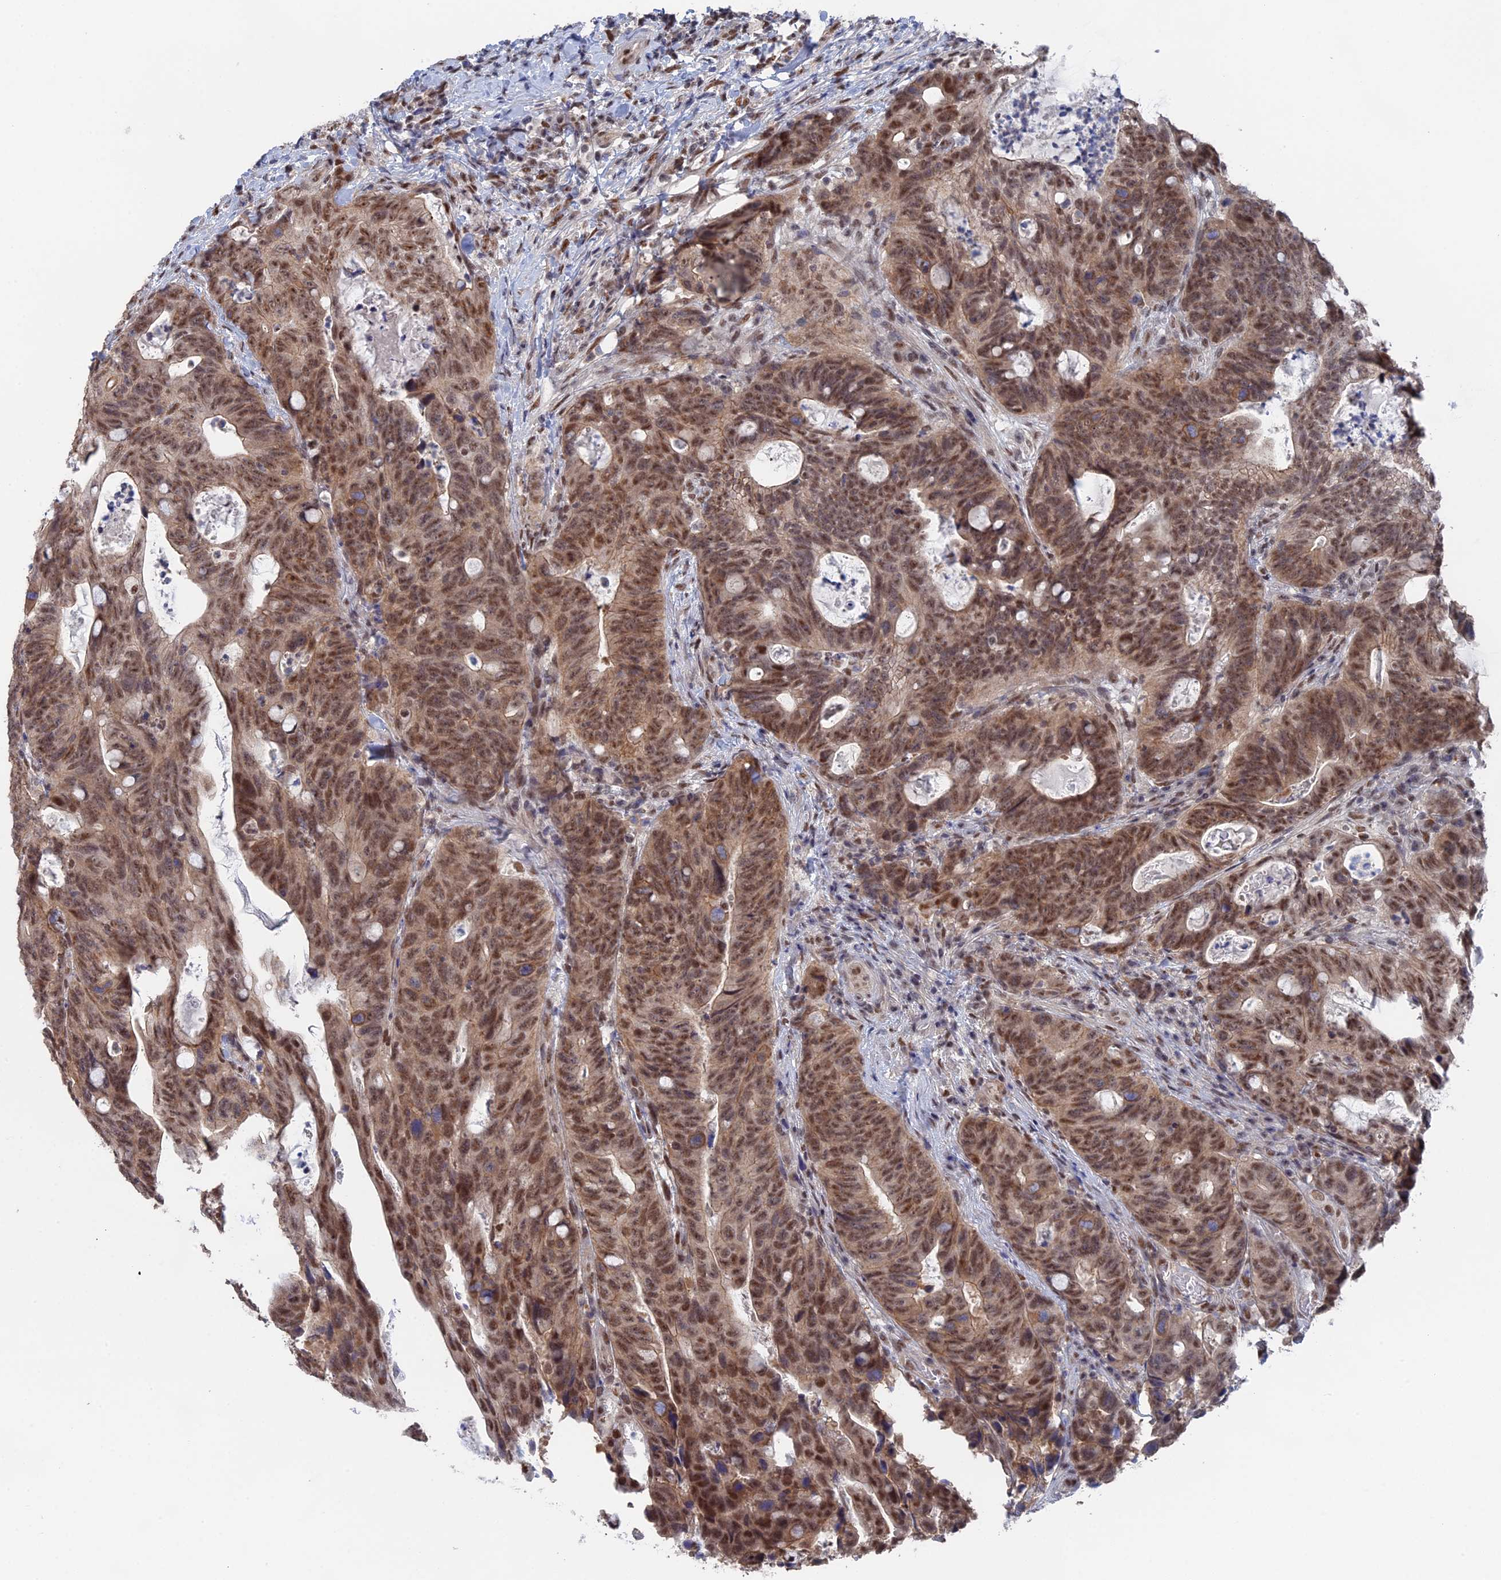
{"staining": {"intensity": "moderate", "quantity": ">75%", "location": "nuclear"}, "tissue": "colorectal cancer", "cell_type": "Tumor cells", "image_type": "cancer", "snomed": [{"axis": "morphology", "description": "Adenocarcinoma, NOS"}, {"axis": "topography", "description": "Colon"}], "caption": "Human colorectal cancer (adenocarcinoma) stained for a protein (brown) reveals moderate nuclear positive staining in about >75% of tumor cells.", "gene": "TSSC4", "patient": {"sex": "female", "age": 82}}